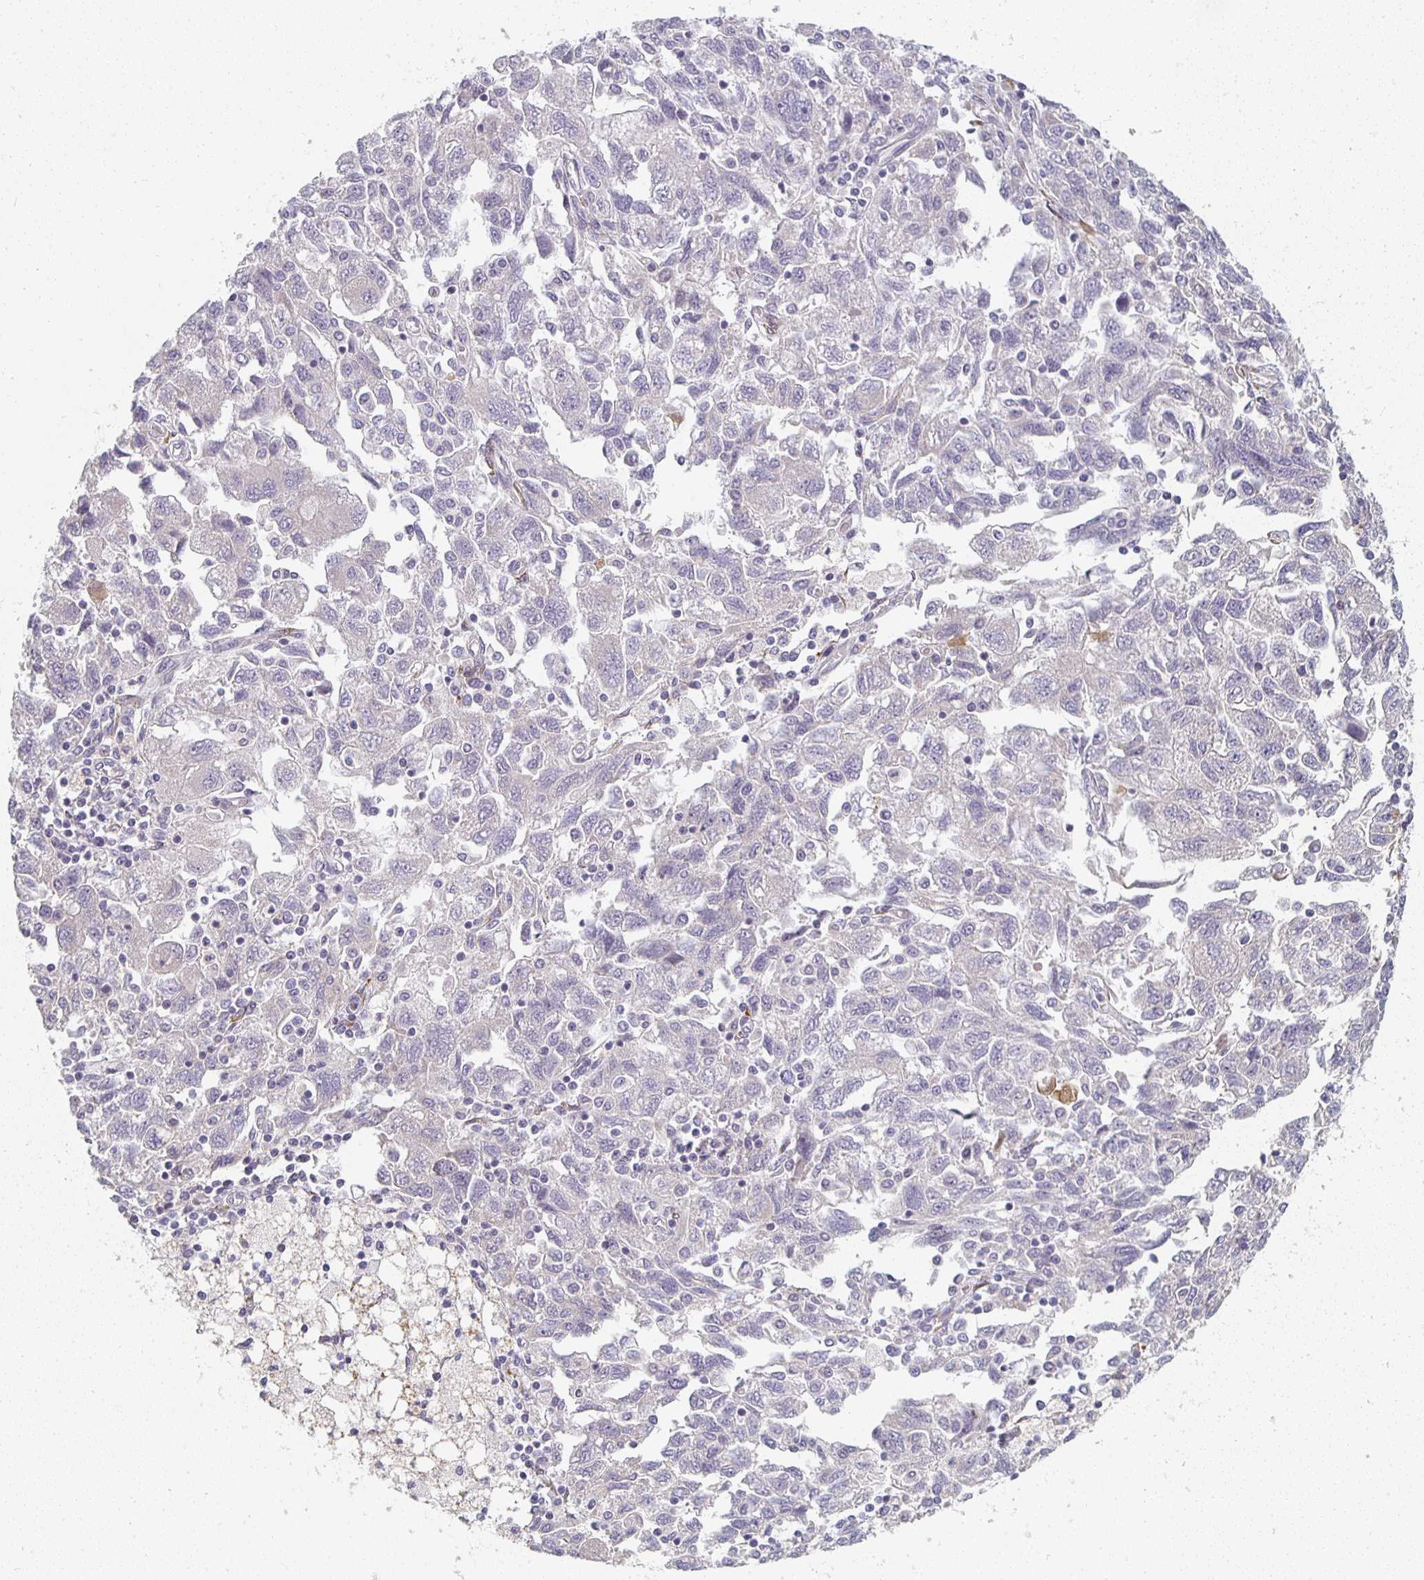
{"staining": {"intensity": "negative", "quantity": "none", "location": "none"}, "tissue": "ovarian cancer", "cell_type": "Tumor cells", "image_type": "cancer", "snomed": [{"axis": "morphology", "description": "Carcinoma, NOS"}, {"axis": "morphology", "description": "Cystadenocarcinoma, serous, NOS"}, {"axis": "topography", "description": "Ovary"}], "caption": "Immunohistochemistry histopathology image of ovarian cancer stained for a protein (brown), which exhibits no expression in tumor cells. (Brightfield microscopy of DAB (3,3'-diaminobenzidine) immunohistochemistry at high magnification).", "gene": "CTHRC1", "patient": {"sex": "female", "age": 69}}